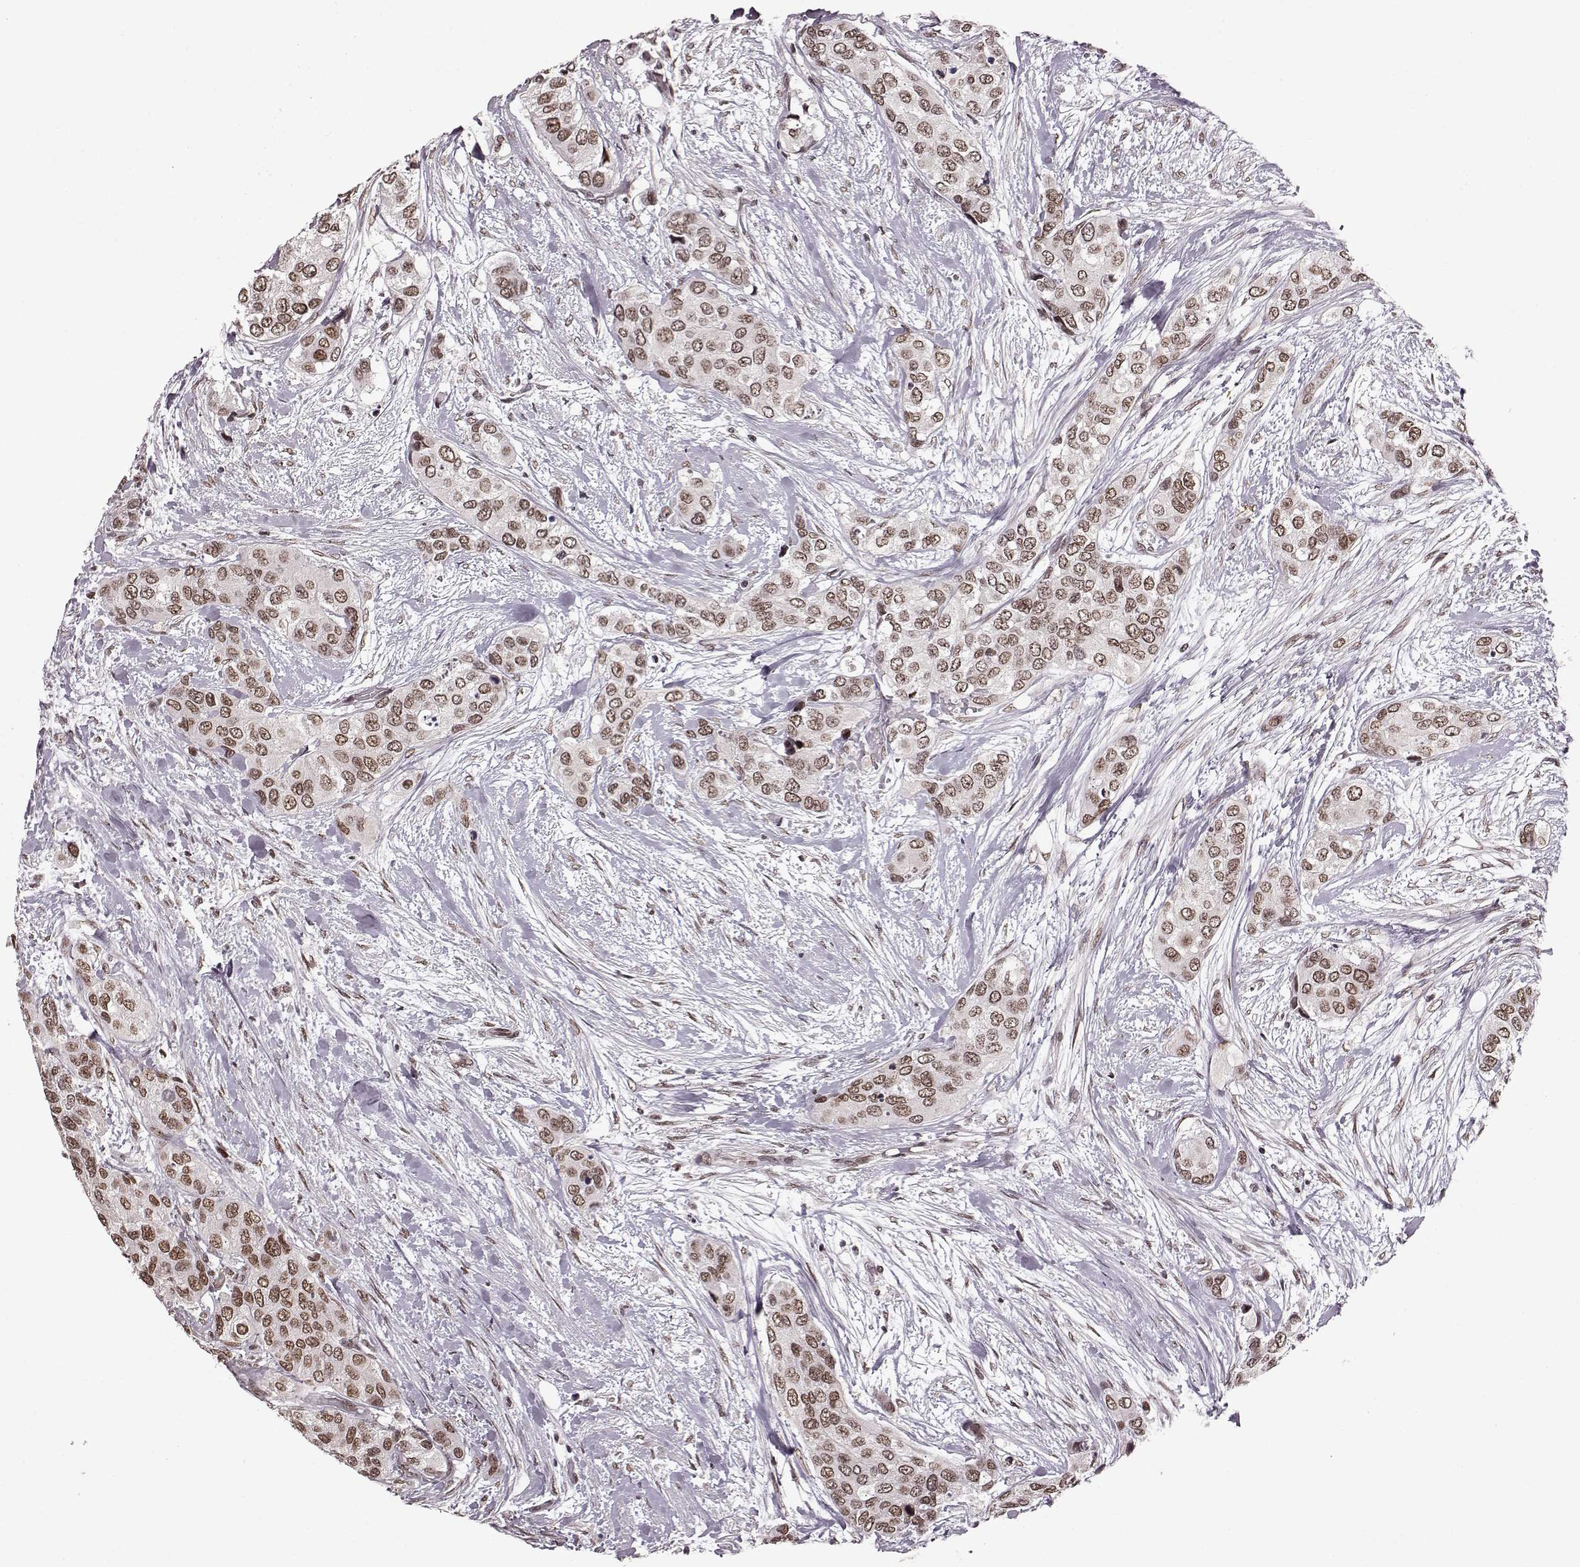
{"staining": {"intensity": "weak", "quantity": ">75%", "location": "nuclear"}, "tissue": "urothelial cancer", "cell_type": "Tumor cells", "image_type": "cancer", "snomed": [{"axis": "morphology", "description": "Urothelial carcinoma, High grade"}, {"axis": "topography", "description": "Urinary bladder"}], "caption": "This histopathology image displays immunohistochemistry staining of urothelial cancer, with low weak nuclear staining in about >75% of tumor cells.", "gene": "RRAGD", "patient": {"sex": "male", "age": 77}}